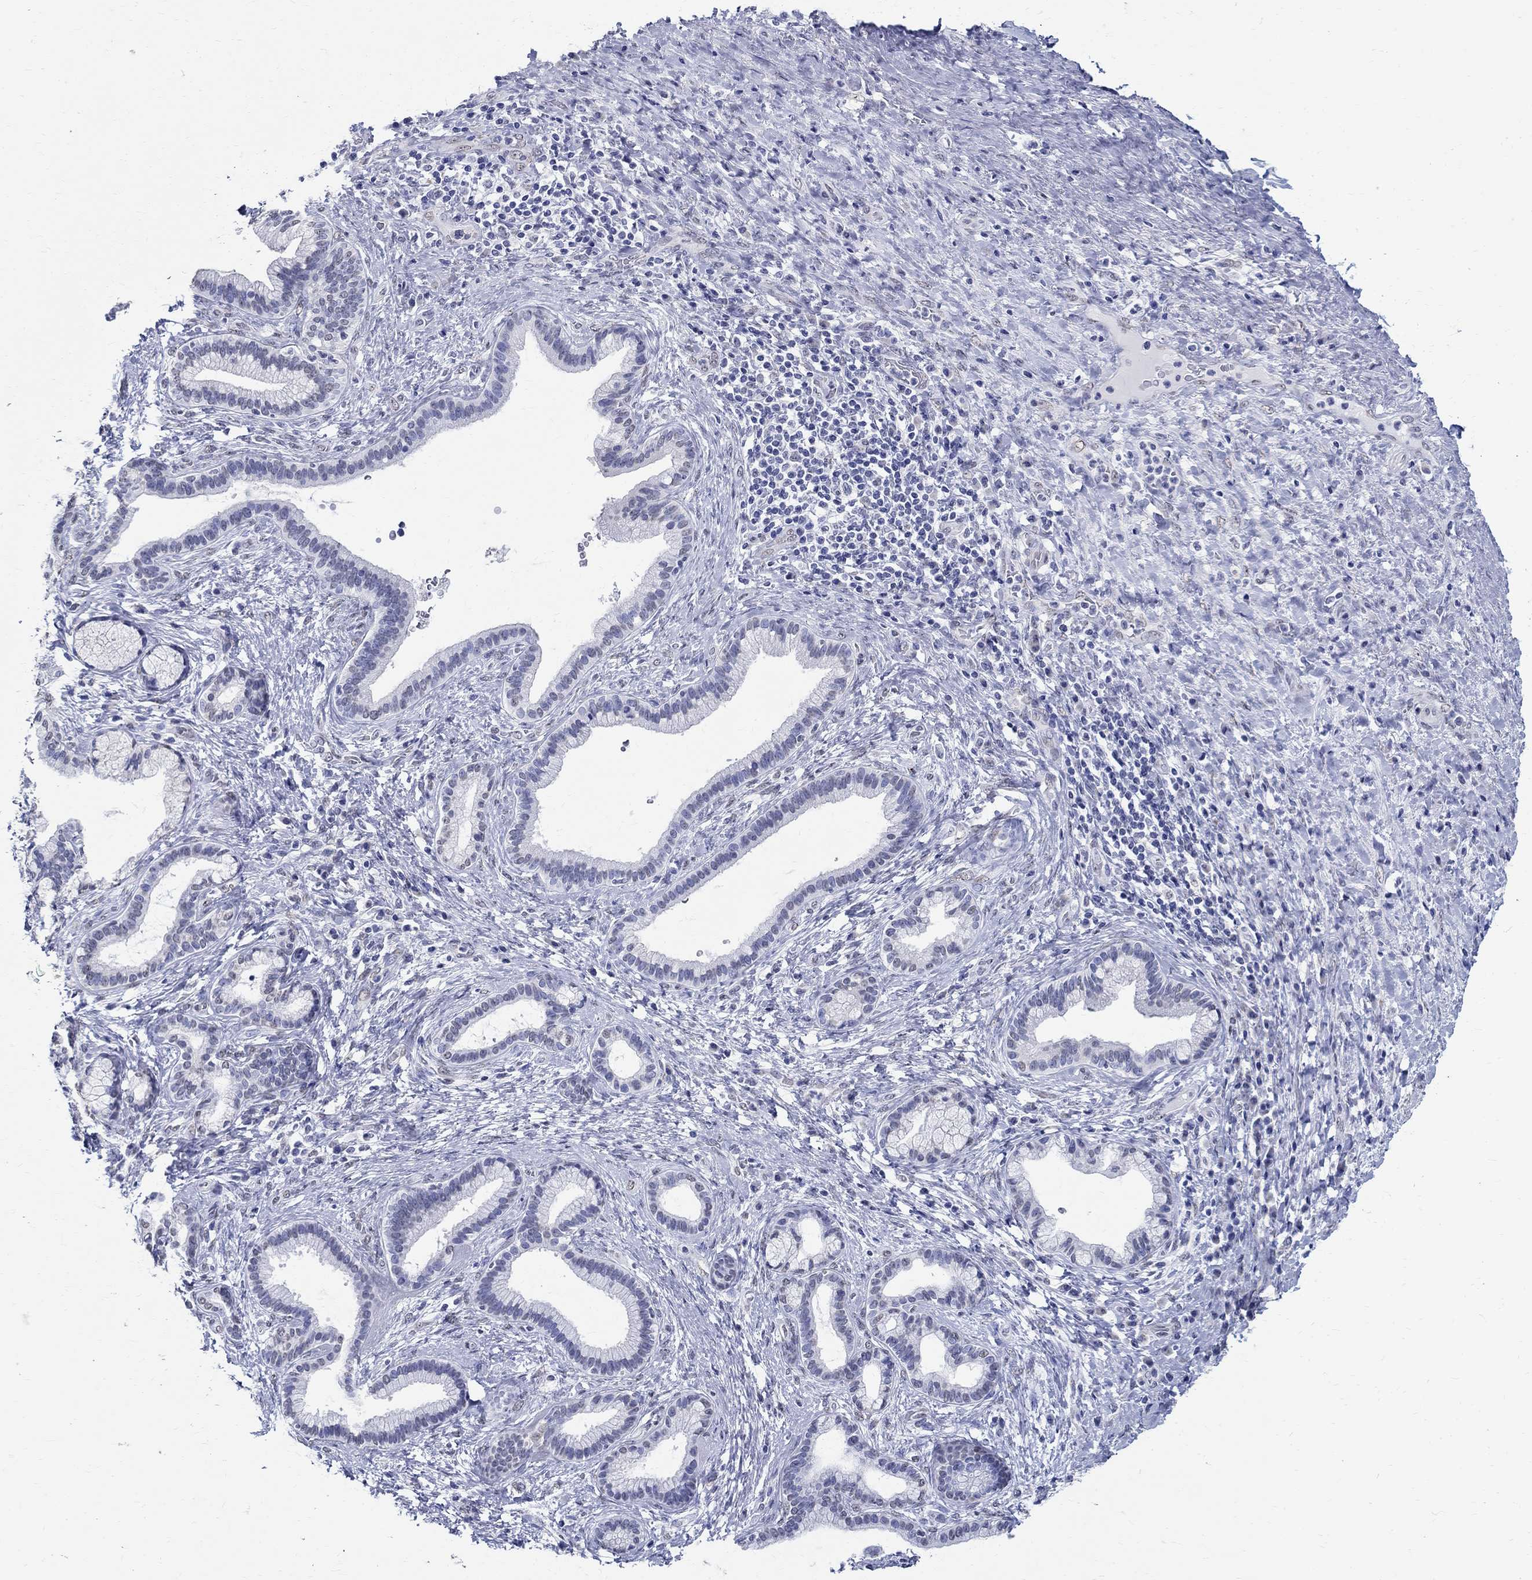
{"staining": {"intensity": "negative", "quantity": "none", "location": "none"}, "tissue": "liver cancer", "cell_type": "Tumor cells", "image_type": "cancer", "snomed": [{"axis": "morphology", "description": "Cholangiocarcinoma"}, {"axis": "topography", "description": "Liver"}], "caption": "This image is of liver cancer (cholangiocarcinoma) stained with IHC to label a protein in brown with the nuclei are counter-stained blue. There is no staining in tumor cells.", "gene": "TSPAN16", "patient": {"sex": "female", "age": 73}}